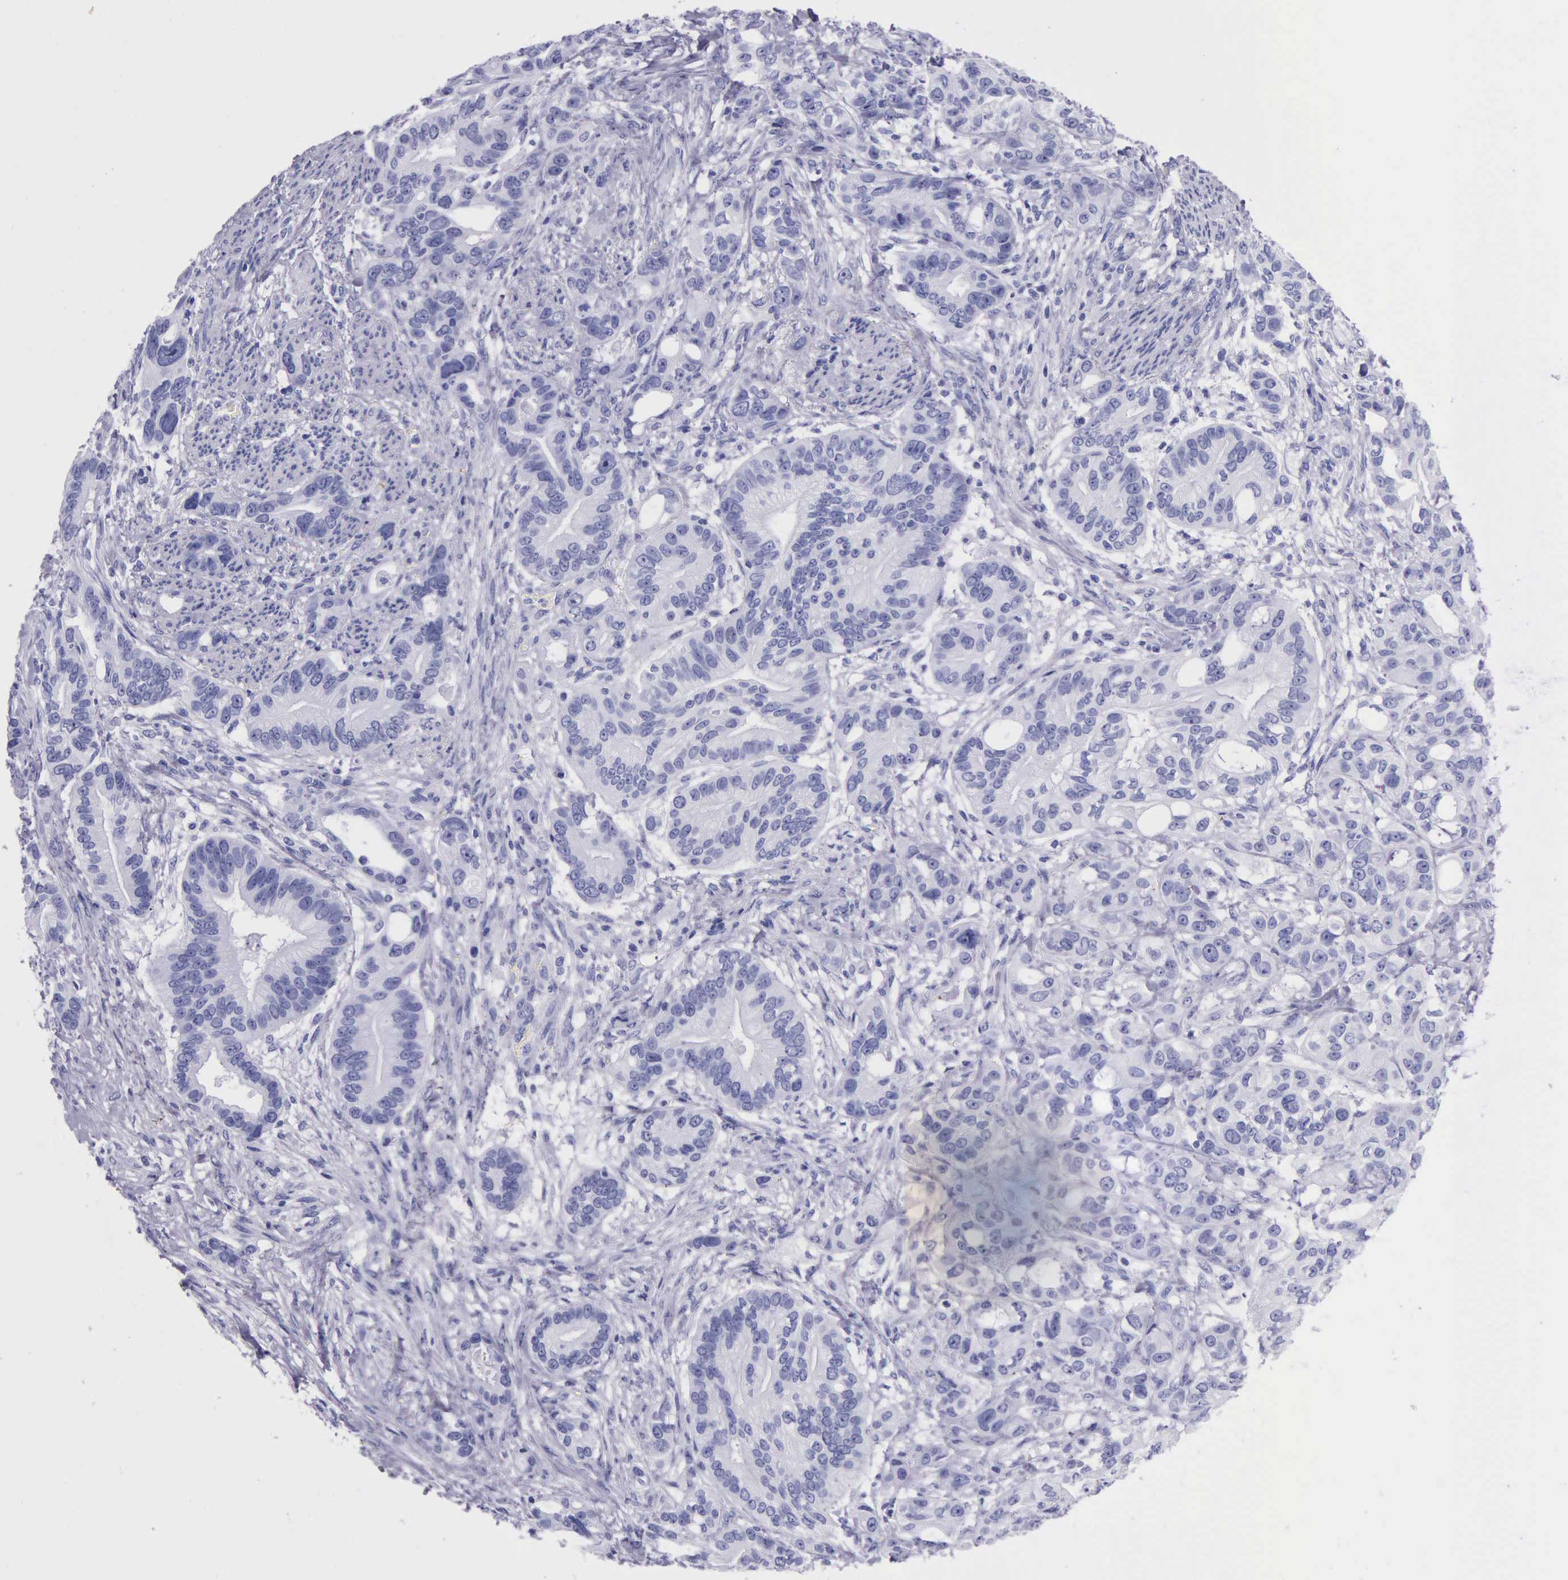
{"staining": {"intensity": "negative", "quantity": "none", "location": "none"}, "tissue": "stomach cancer", "cell_type": "Tumor cells", "image_type": "cancer", "snomed": [{"axis": "morphology", "description": "Adenocarcinoma, NOS"}, {"axis": "topography", "description": "Stomach, upper"}], "caption": "Tumor cells show no significant protein positivity in stomach adenocarcinoma.", "gene": "KLK3", "patient": {"sex": "male", "age": 47}}